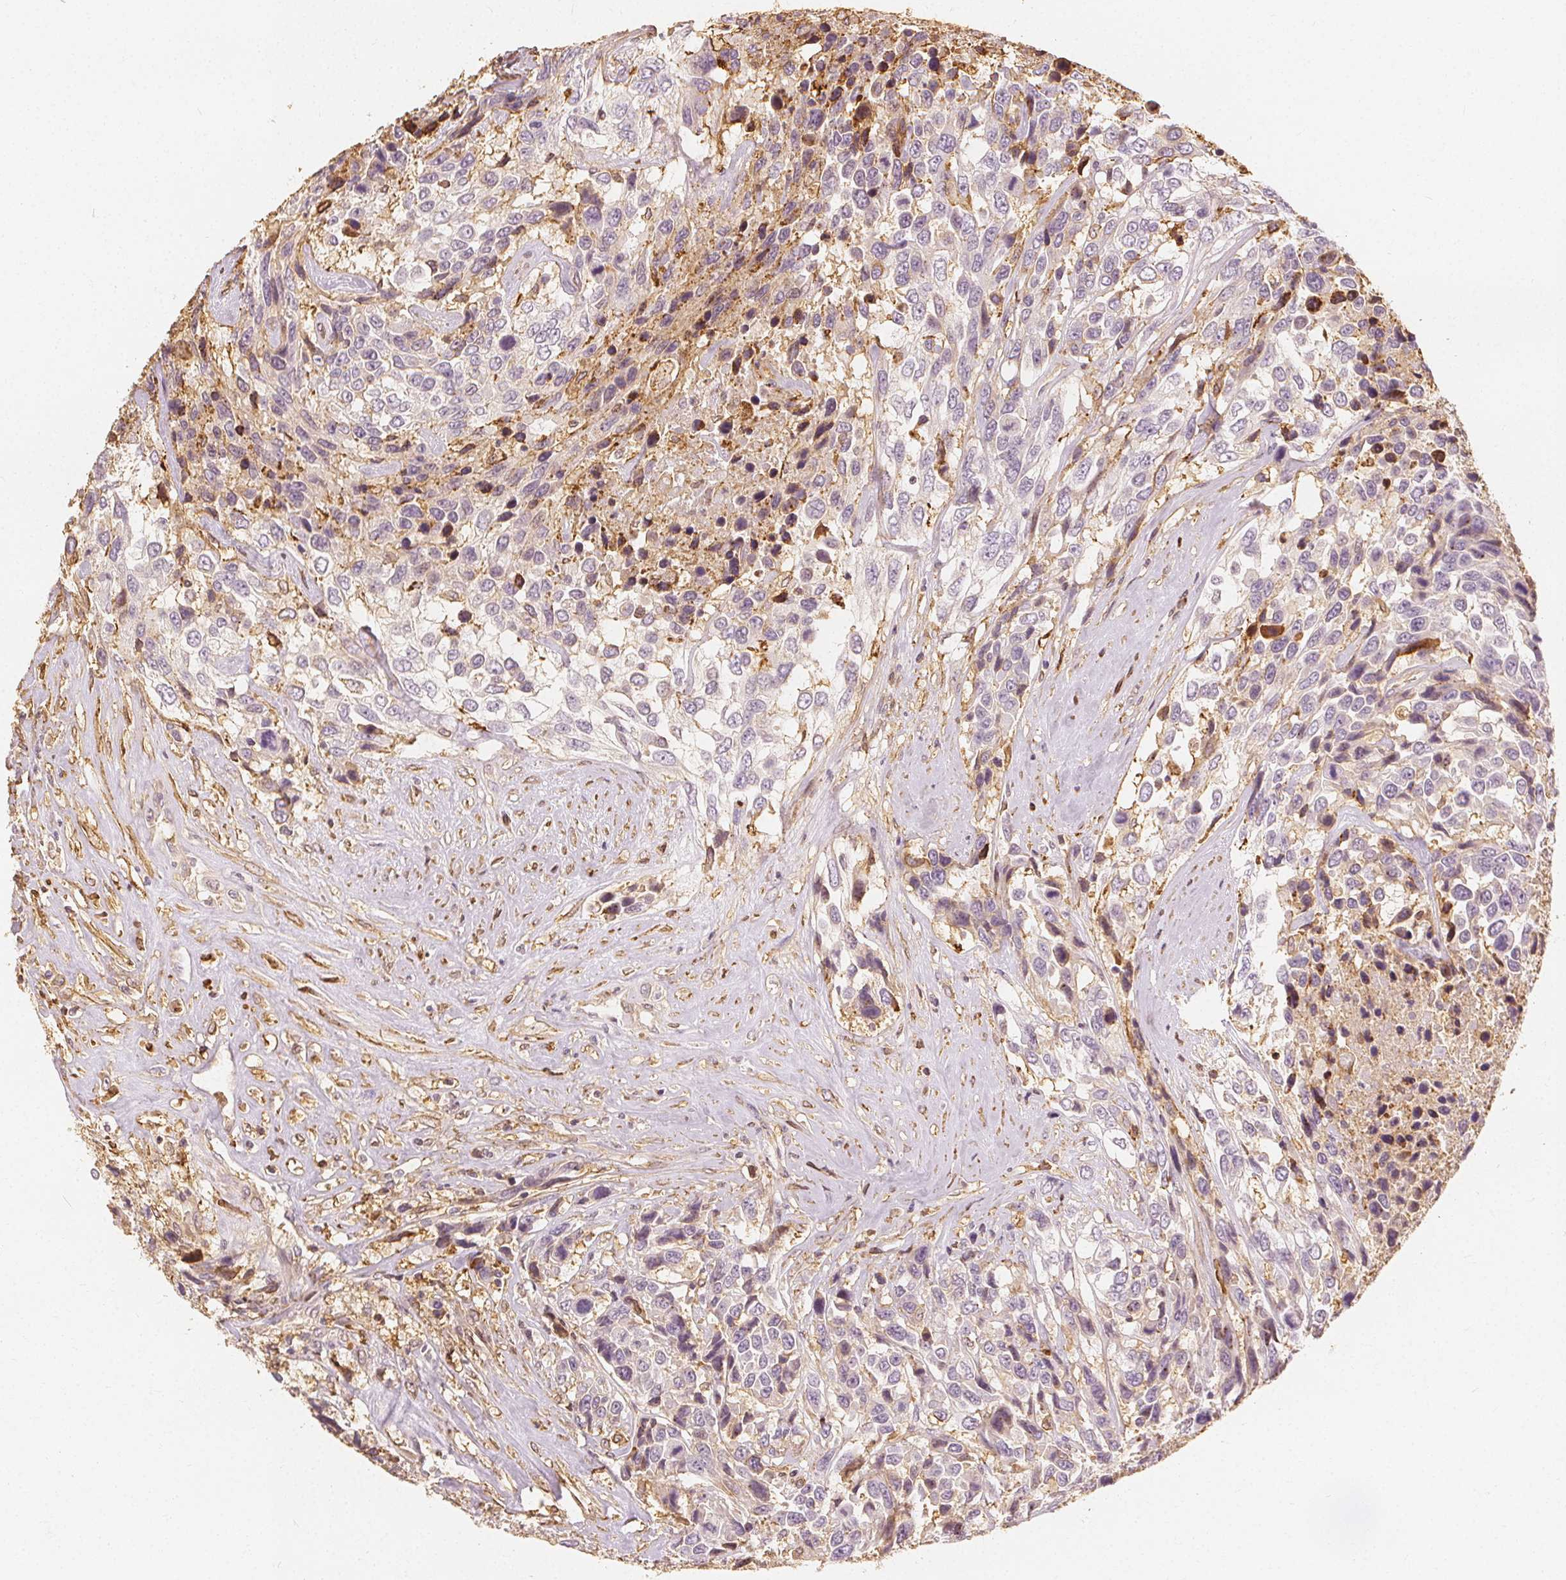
{"staining": {"intensity": "negative", "quantity": "none", "location": "none"}, "tissue": "urothelial cancer", "cell_type": "Tumor cells", "image_type": "cancer", "snomed": [{"axis": "morphology", "description": "Urothelial carcinoma, High grade"}, {"axis": "topography", "description": "Urinary bladder"}], "caption": "Tumor cells show no significant positivity in urothelial carcinoma (high-grade).", "gene": "ARHGAP26", "patient": {"sex": "female", "age": 70}}